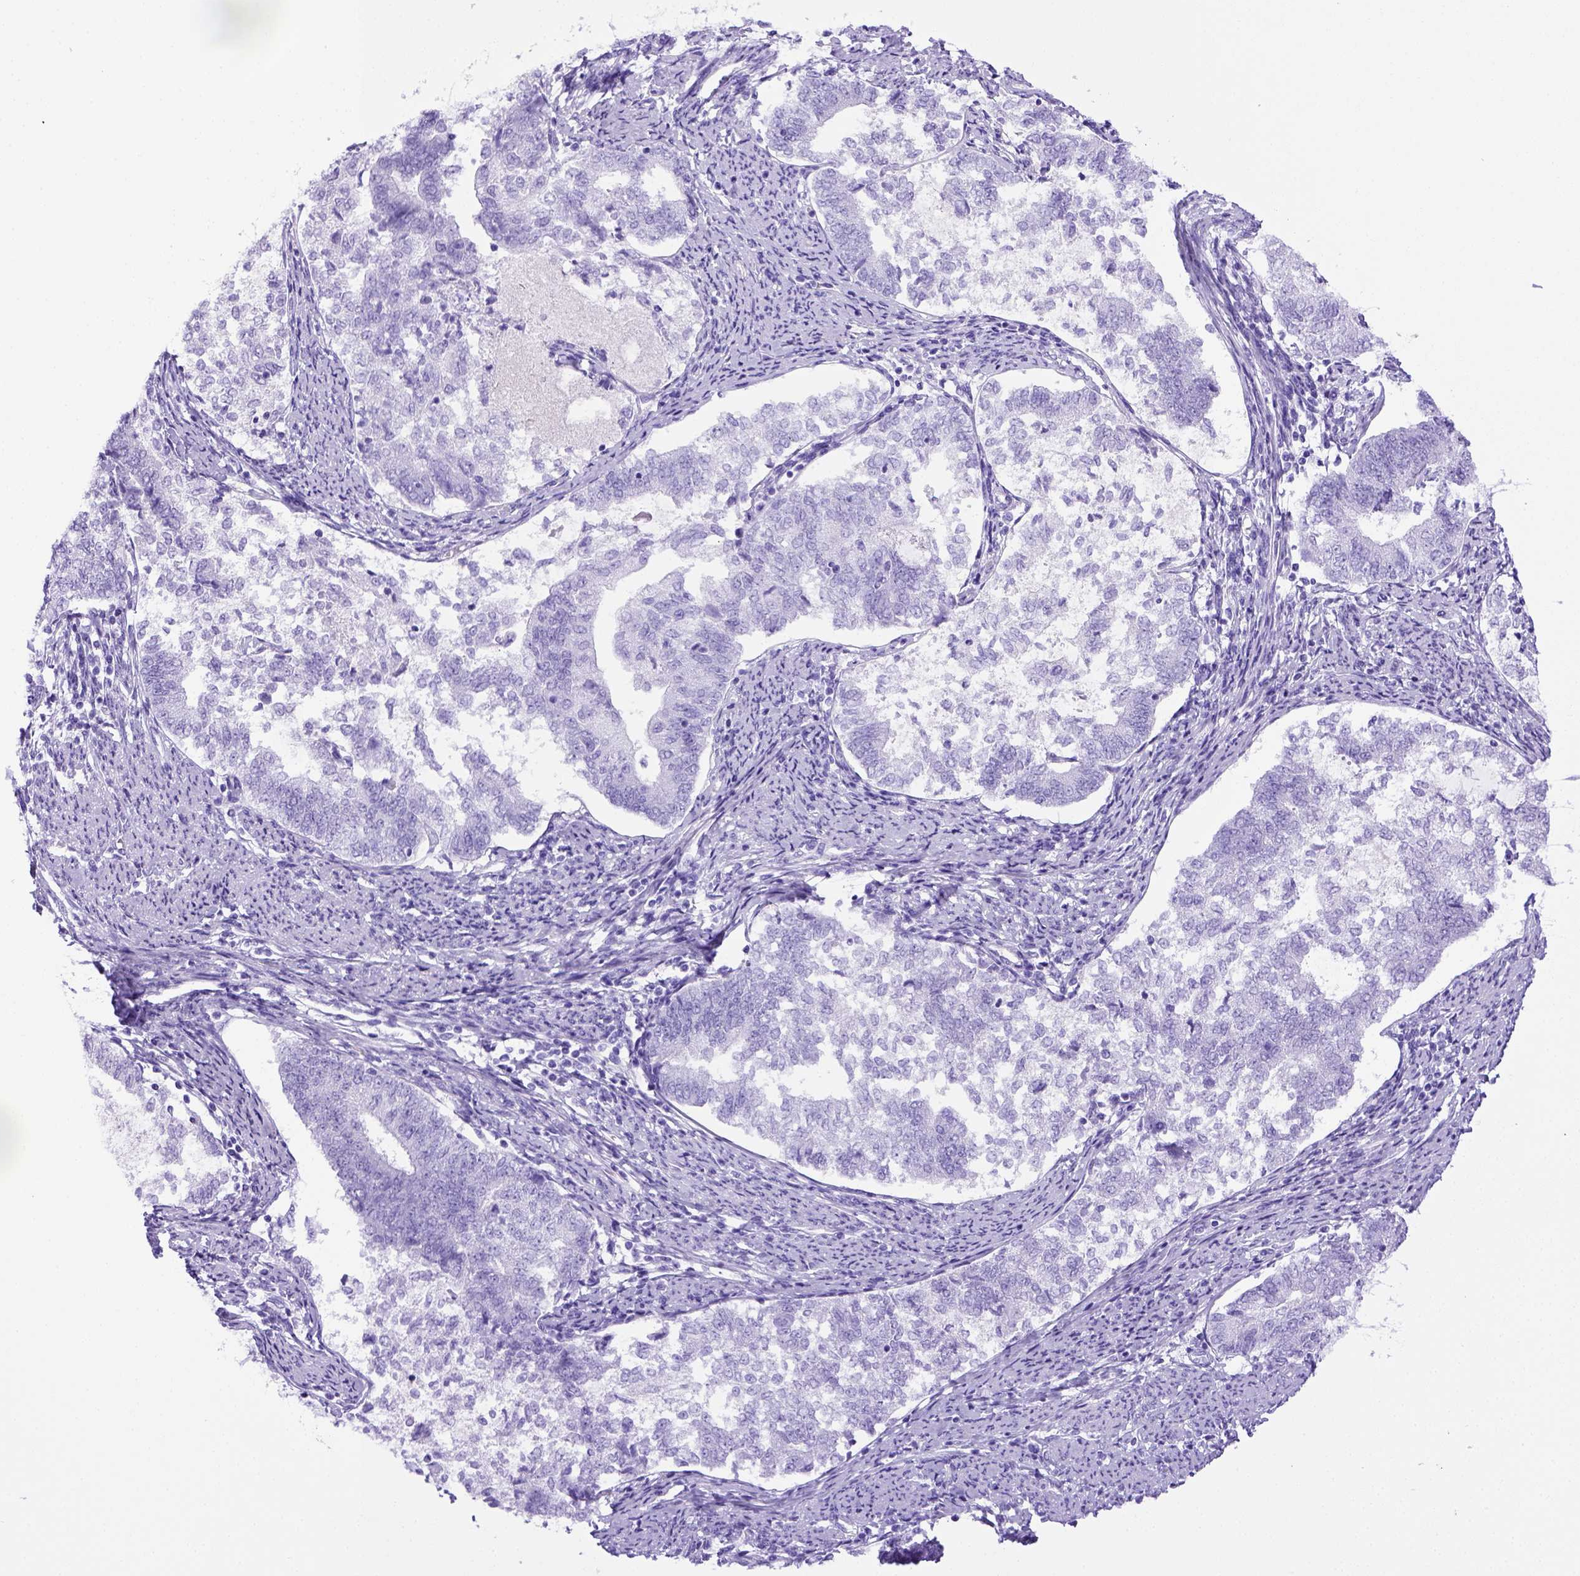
{"staining": {"intensity": "negative", "quantity": "none", "location": "none"}, "tissue": "endometrial cancer", "cell_type": "Tumor cells", "image_type": "cancer", "snomed": [{"axis": "morphology", "description": "Adenocarcinoma, NOS"}, {"axis": "topography", "description": "Endometrium"}], "caption": "Human endometrial adenocarcinoma stained for a protein using immunohistochemistry (IHC) reveals no positivity in tumor cells.", "gene": "ITIH4", "patient": {"sex": "female", "age": 65}}